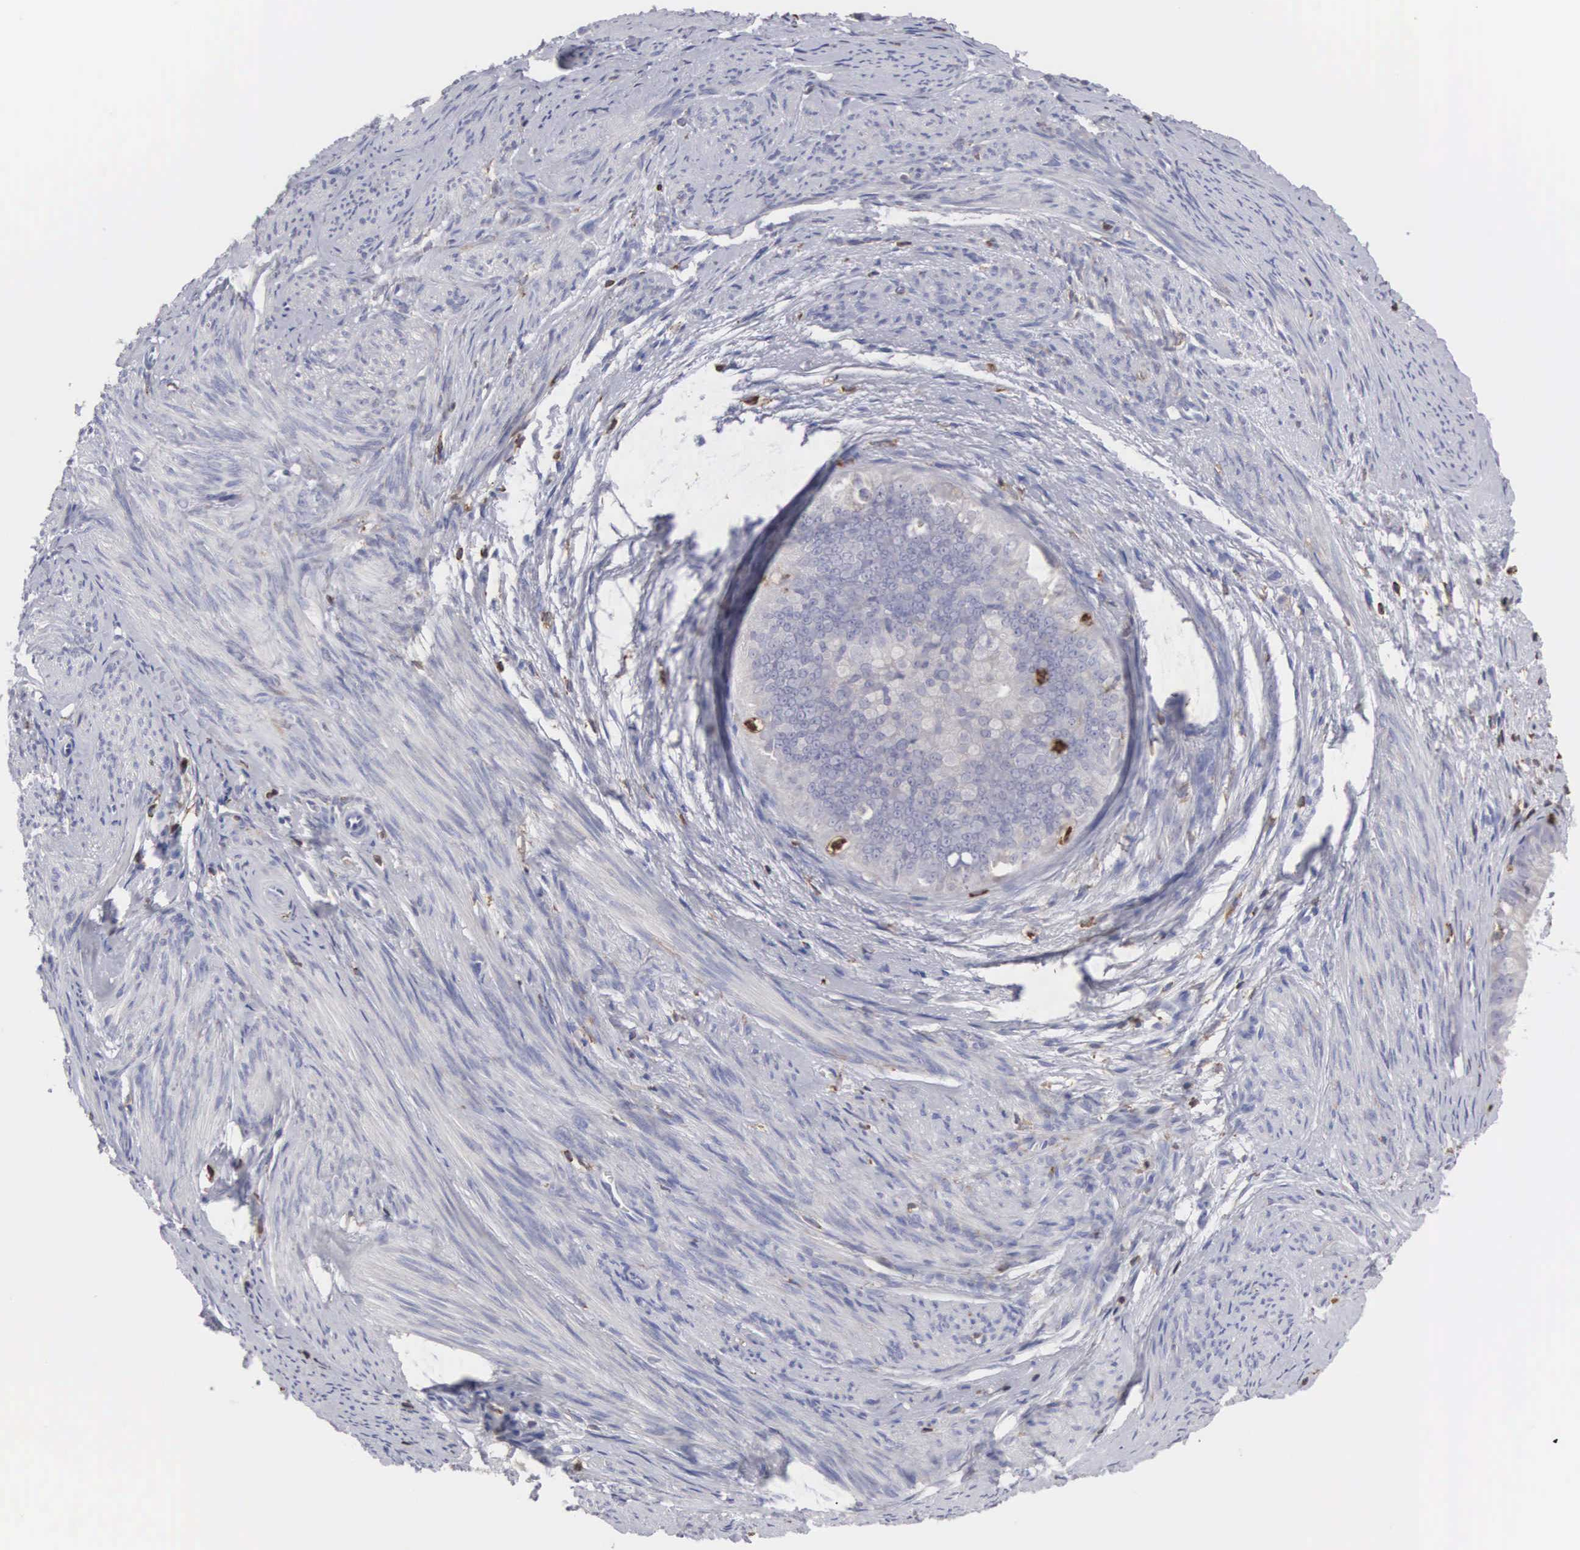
{"staining": {"intensity": "weak", "quantity": "<25%", "location": "cytoplasmic/membranous"}, "tissue": "endometrial cancer", "cell_type": "Tumor cells", "image_type": "cancer", "snomed": [{"axis": "morphology", "description": "Adenocarcinoma, NOS"}, {"axis": "topography", "description": "Endometrium"}], "caption": "This is an IHC photomicrograph of human endometrial adenocarcinoma. There is no positivity in tumor cells.", "gene": "SH3BP1", "patient": {"sex": "female", "age": 76}}